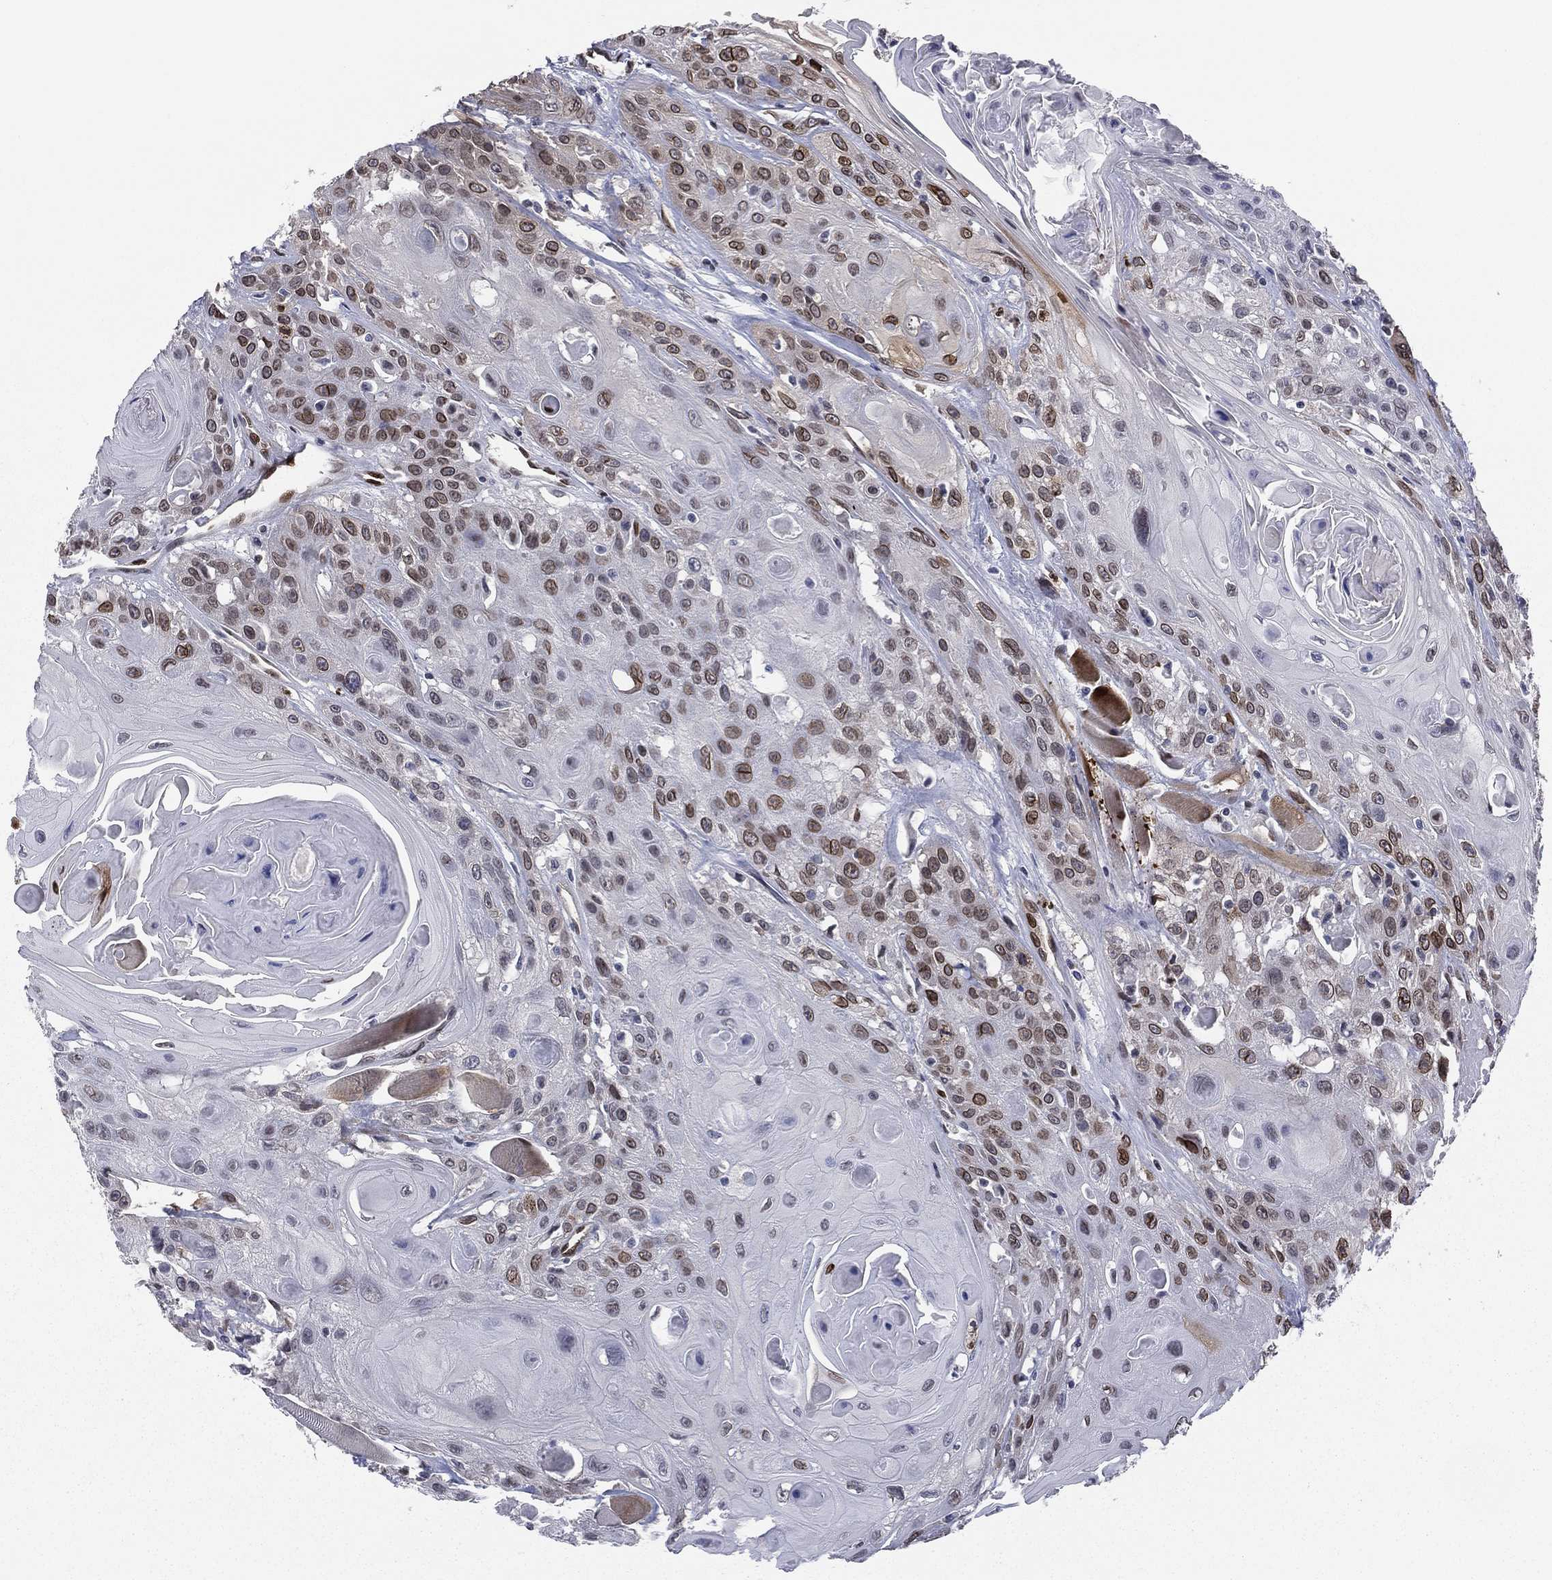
{"staining": {"intensity": "moderate", "quantity": "25%-75%", "location": "nuclear"}, "tissue": "head and neck cancer", "cell_type": "Tumor cells", "image_type": "cancer", "snomed": [{"axis": "morphology", "description": "Squamous cell carcinoma, NOS"}, {"axis": "topography", "description": "Head-Neck"}], "caption": "Protein staining exhibits moderate nuclear expression in approximately 25%-75% of tumor cells in head and neck cancer (squamous cell carcinoma).", "gene": "LMNB1", "patient": {"sex": "female", "age": 59}}